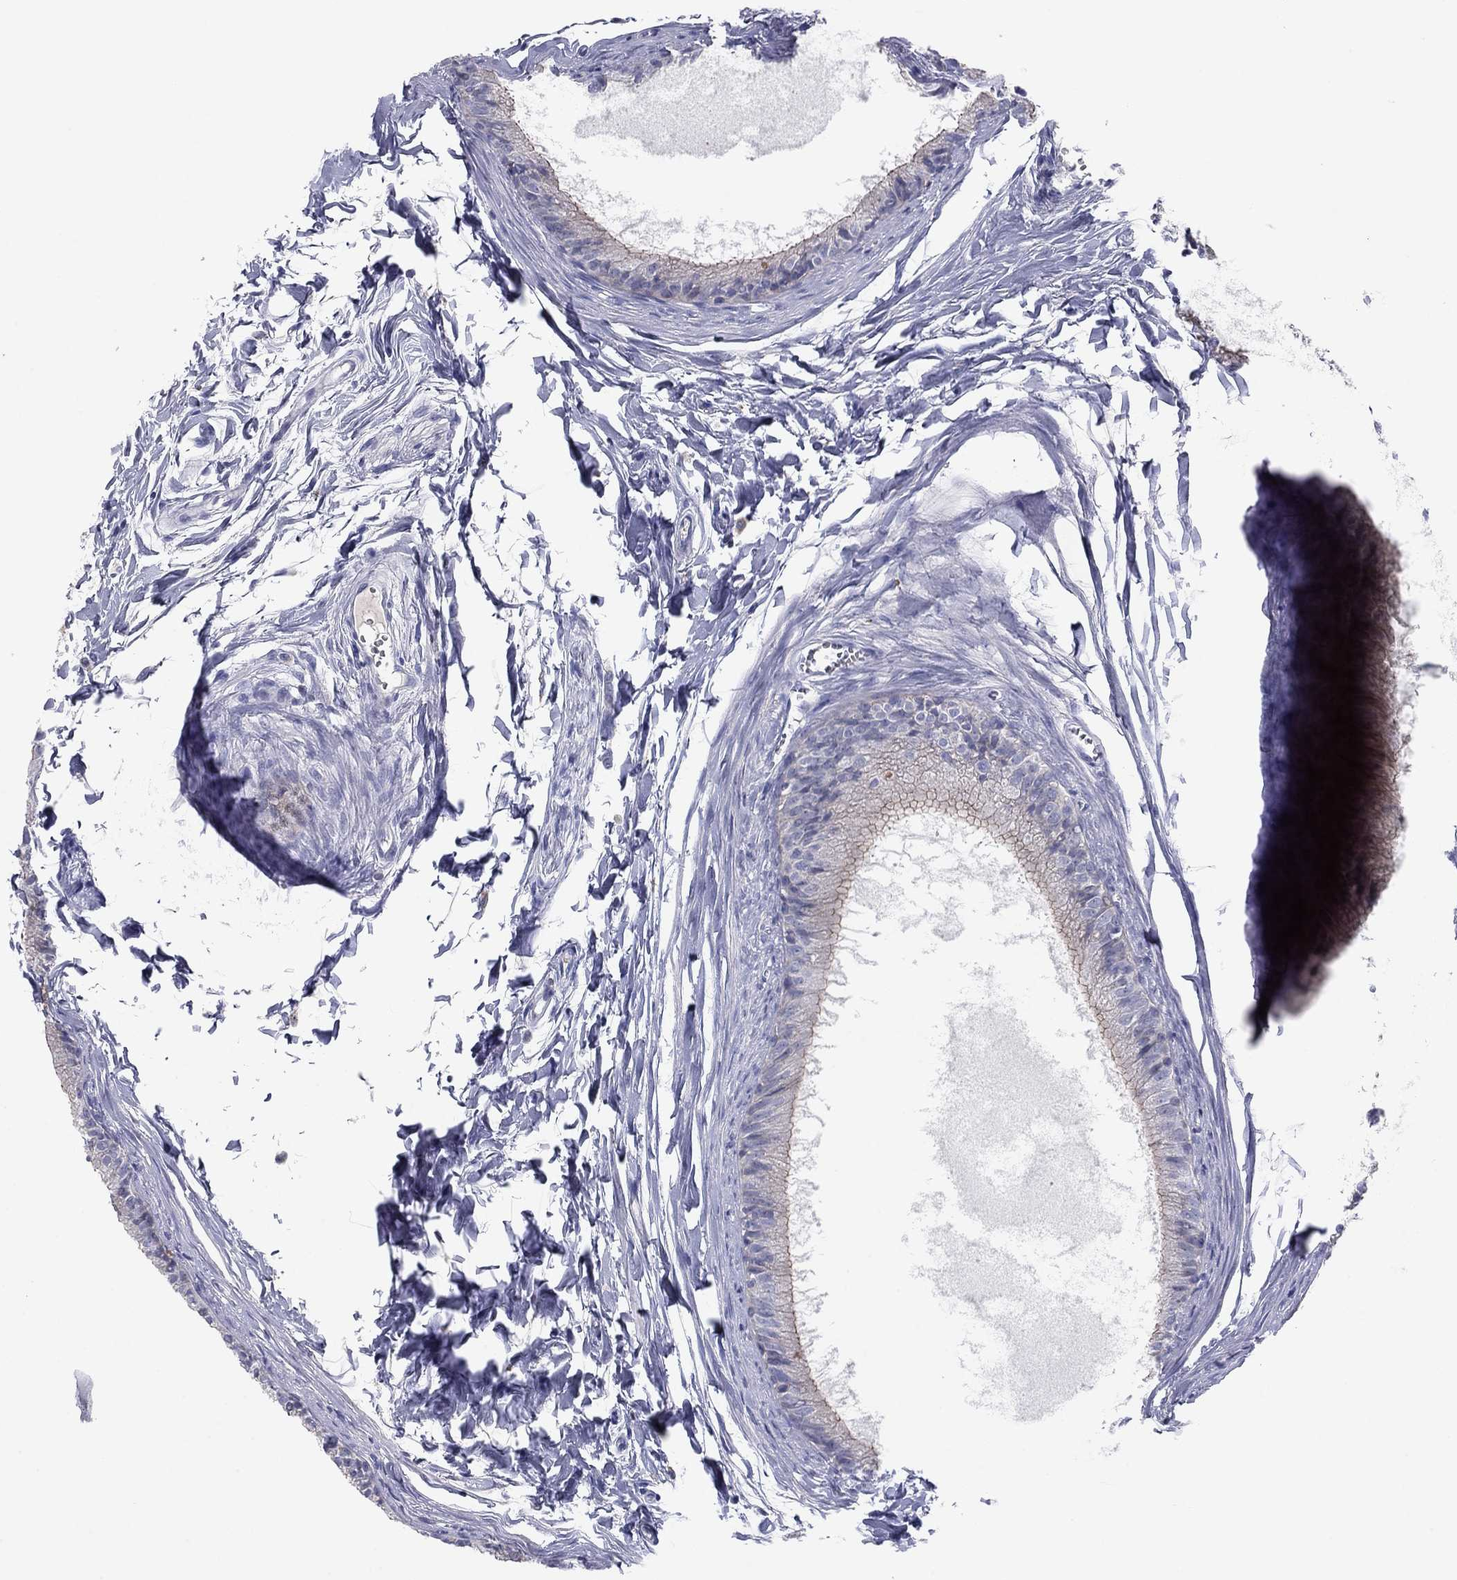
{"staining": {"intensity": "negative", "quantity": "none", "location": "none"}, "tissue": "epididymis", "cell_type": "Glandular cells", "image_type": "normal", "snomed": [{"axis": "morphology", "description": "Normal tissue, NOS"}, {"axis": "topography", "description": "Epididymis"}], "caption": "This is an immunohistochemistry (IHC) image of unremarkable human epididymis. There is no staining in glandular cells.", "gene": "CNTNAP4", "patient": {"sex": "male", "age": 51}}